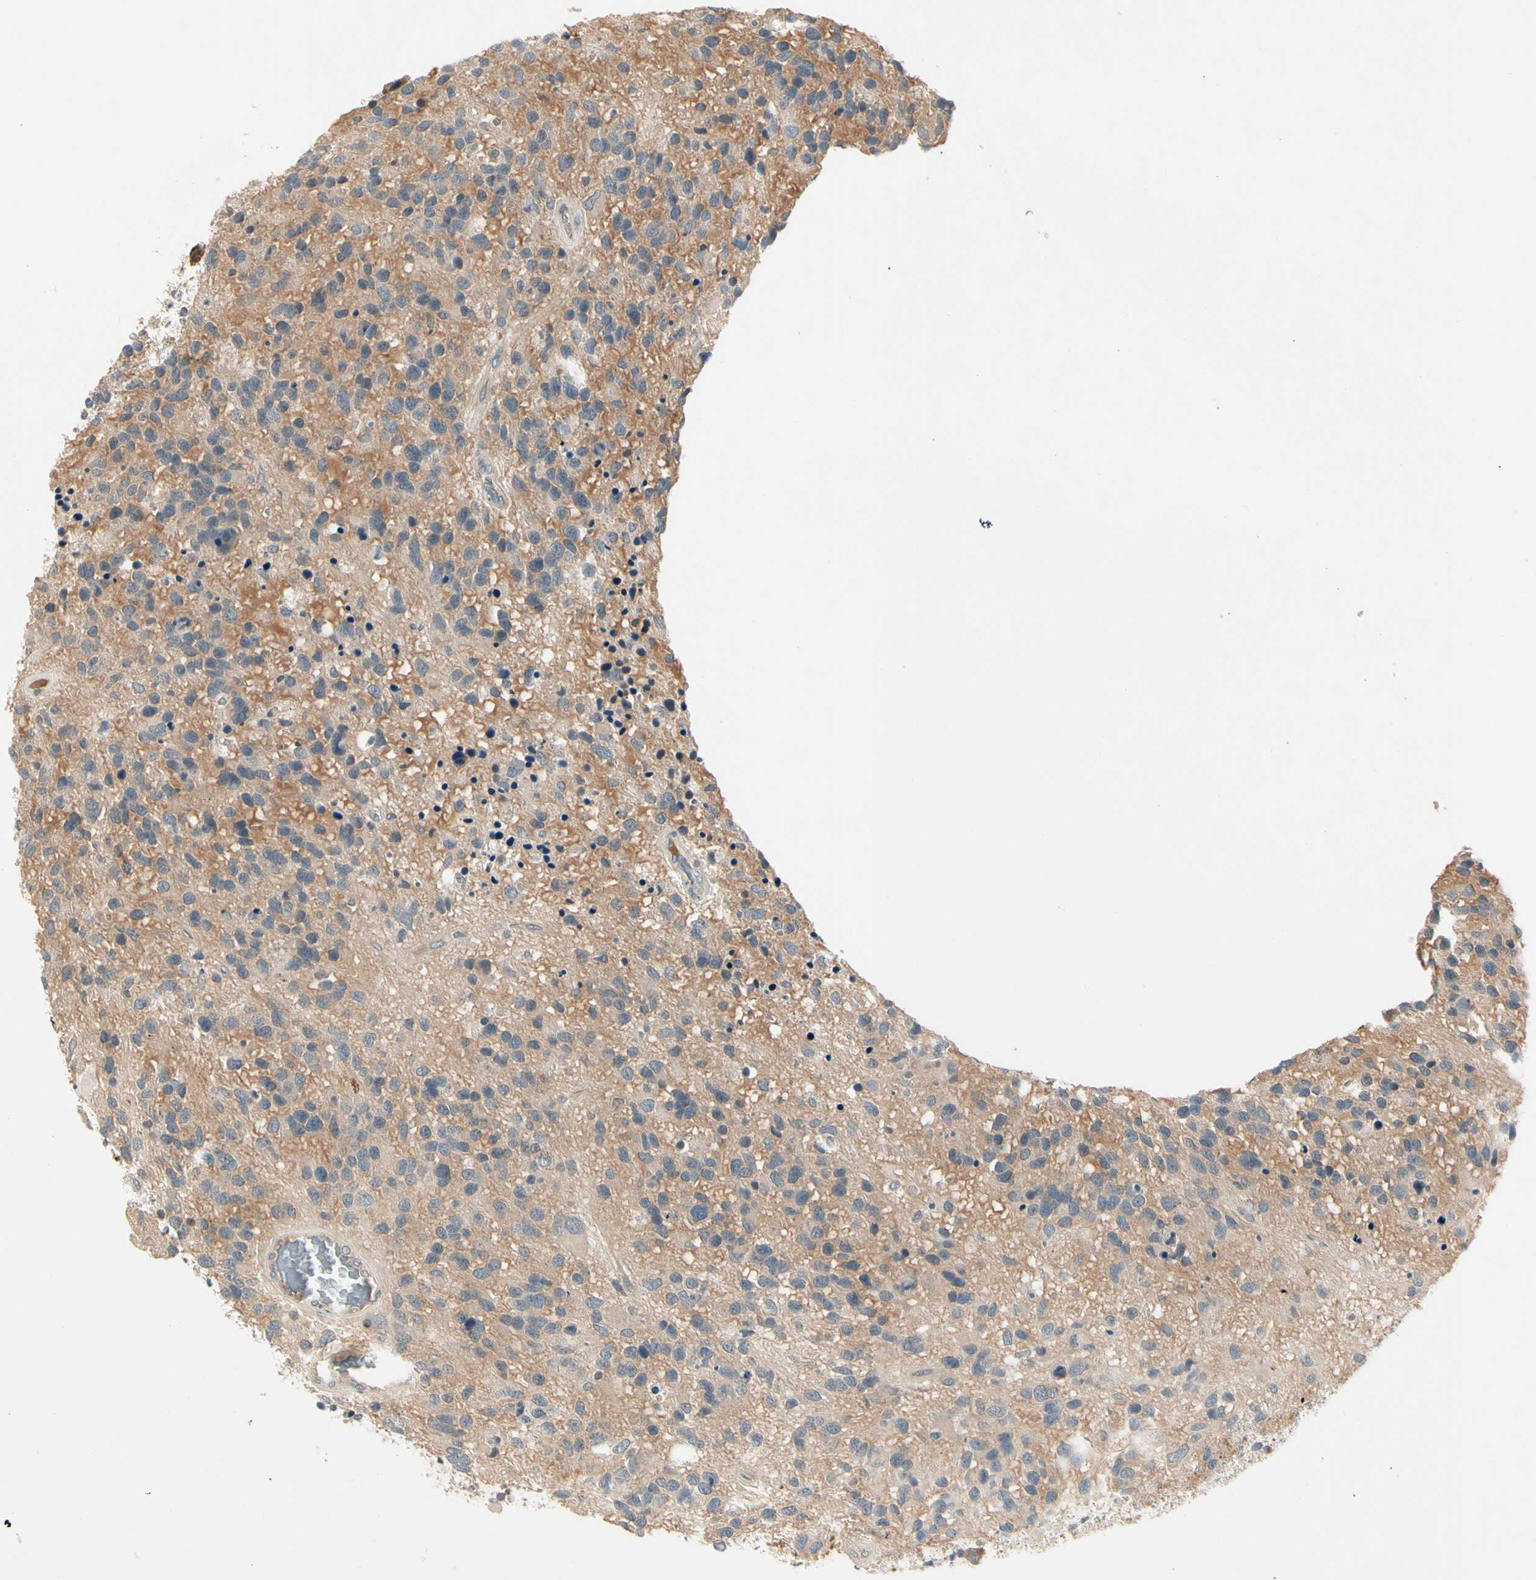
{"staining": {"intensity": "negative", "quantity": "none", "location": "none"}, "tissue": "glioma", "cell_type": "Tumor cells", "image_type": "cancer", "snomed": [{"axis": "morphology", "description": "Glioma, malignant, High grade"}, {"axis": "topography", "description": "Brain"}], "caption": "Tumor cells are negative for protein expression in human glioma.", "gene": "CCL4", "patient": {"sex": "female", "age": 58}}